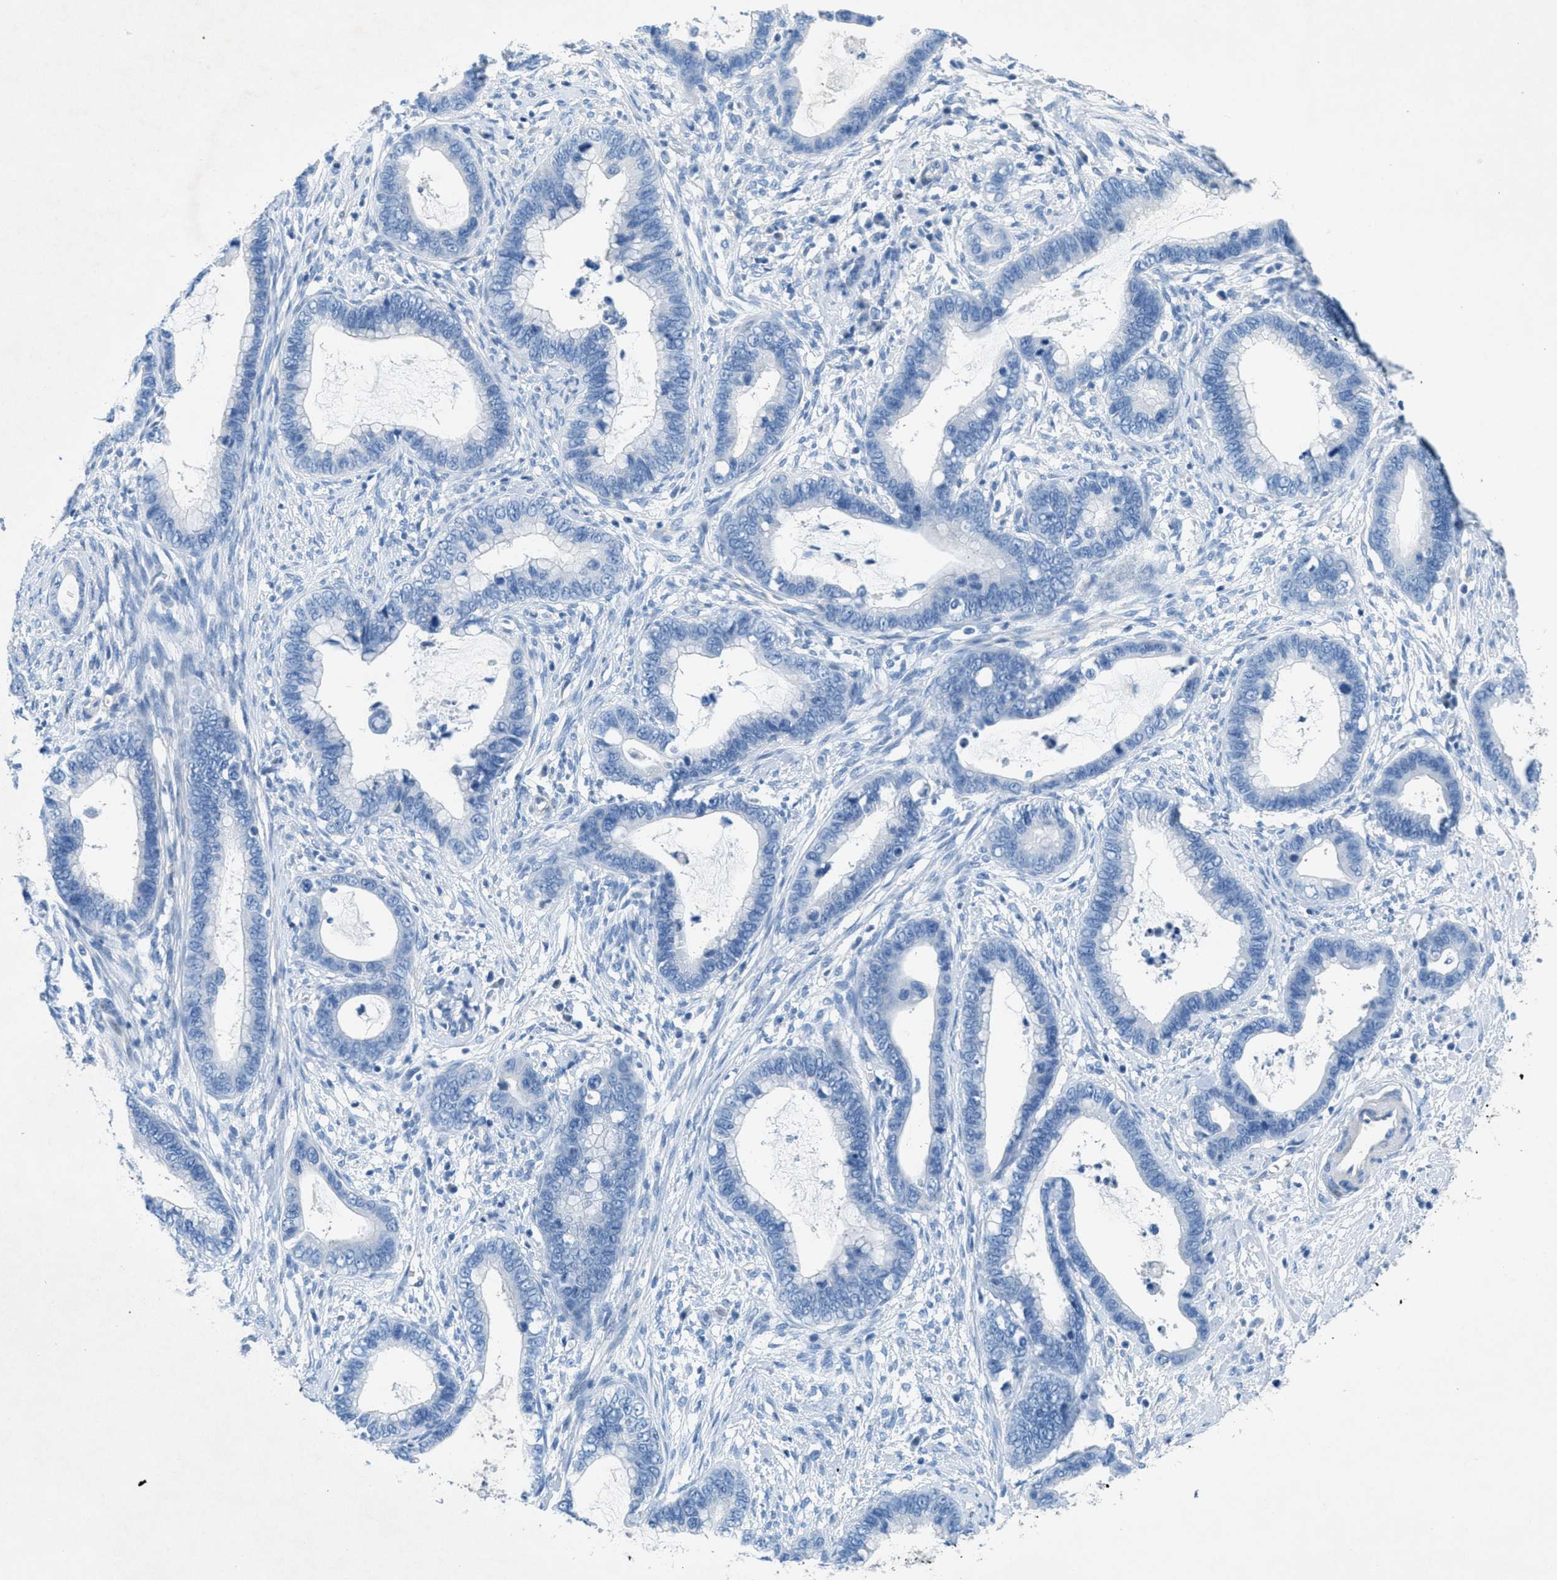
{"staining": {"intensity": "negative", "quantity": "none", "location": "none"}, "tissue": "cervical cancer", "cell_type": "Tumor cells", "image_type": "cancer", "snomed": [{"axis": "morphology", "description": "Adenocarcinoma, NOS"}, {"axis": "topography", "description": "Cervix"}], "caption": "Photomicrograph shows no protein expression in tumor cells of cervical cancer tissue.", "gene": "GALNT17", "patient": {"sex": "female", "age": 44}}